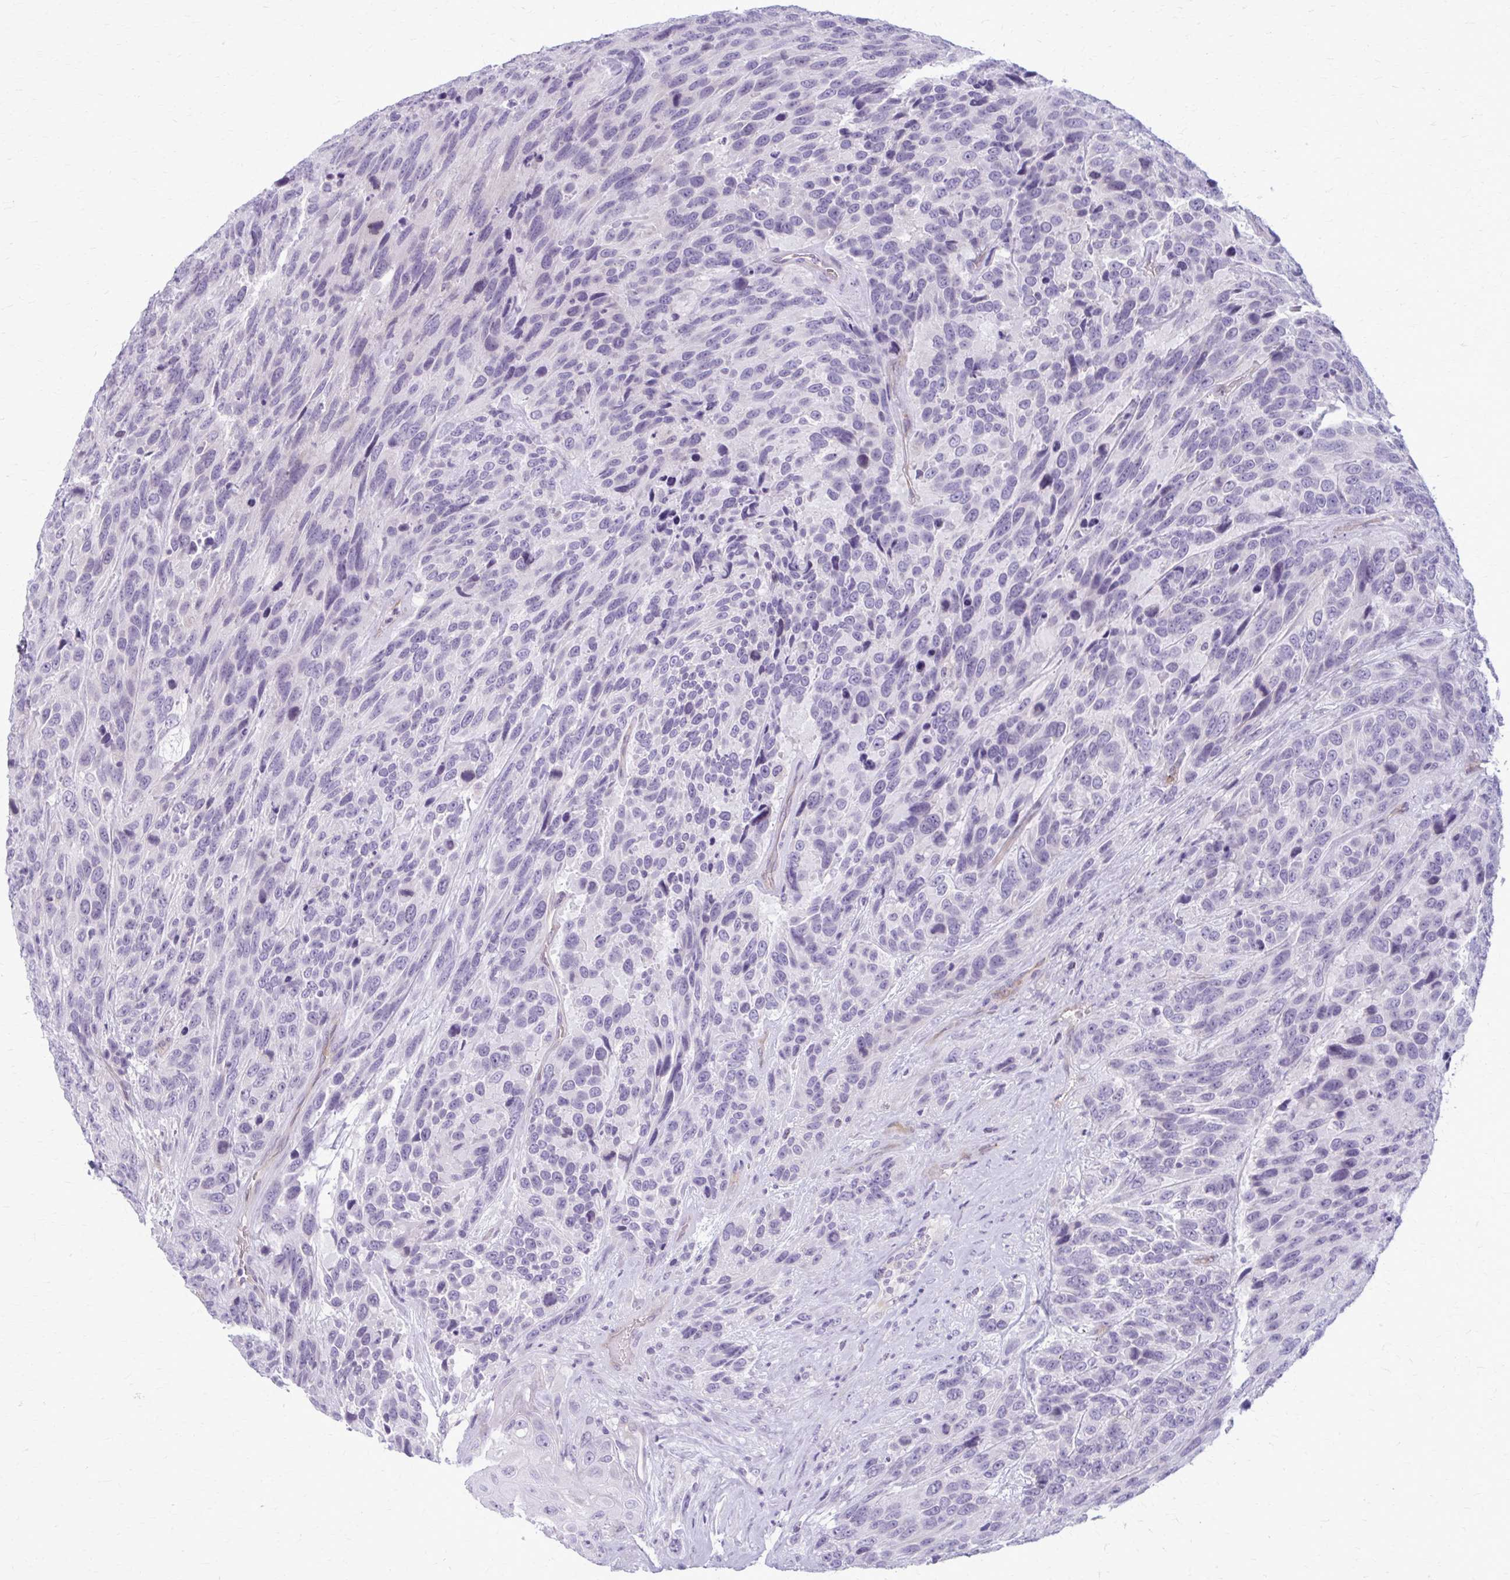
{"staining": {"intensity": "negative", "quantity": "none", "location": "none"}, "tissue": "urothelial cancer", "cell_type": "Tumor cells", "image_type": "cancer", "snomed": [{"axis": "morphology", "description": "Urothelial carcinoma, High grade"}, {"axis": "topography", "description": "Urinary bladder"}], "caption": "Immunohistochemistry micrograph of urothelial cancer stained for a protein (brown), which shows no expression in tumor cells. (Stains: DAB immunohistochemistry (IHC) with hematoxylin counter stain, Microscopy: brightfield microscopy at high magnification).", "gene": "CASQ2", "patient": {"sex": "female", "age": 70}}